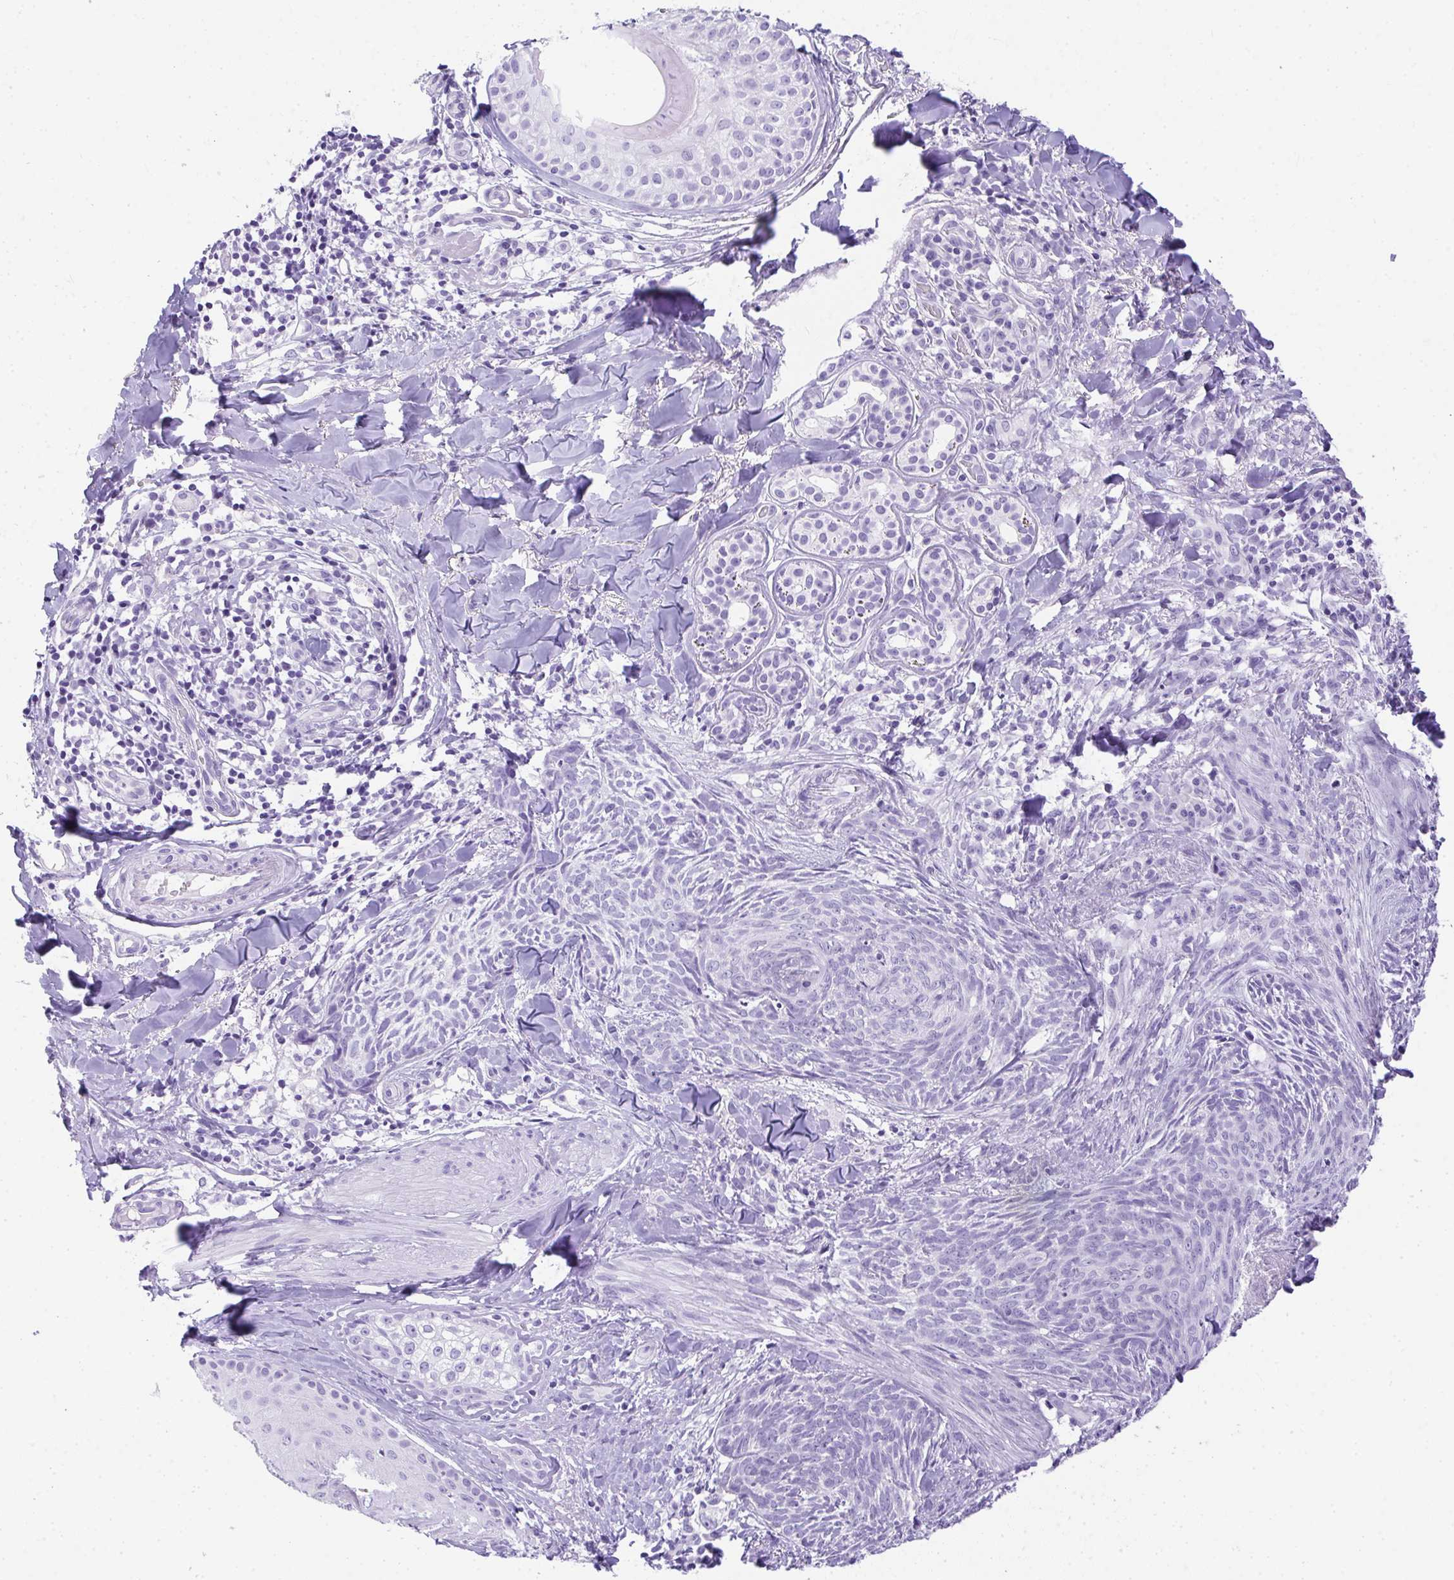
{"staining": {"intensity": "negative", "quantity": "none", "location": "none"}, "tissue": "skin cancer", "cell_type": "Tumor cells", "image_type": "cancer", "snomed": [{"axis": "morphology", "description": "Basal cell carcinoma"}, {"axis": "topography", "description": "Skin"}], "caption": "A high-resolution photomicrograph shows immunohistochemistry (IHC) staining of skin cancer, which shows no significant positivity in tumor cells.", "gene": "AVIL", "patient": {"sex": "female", "age": 93}}